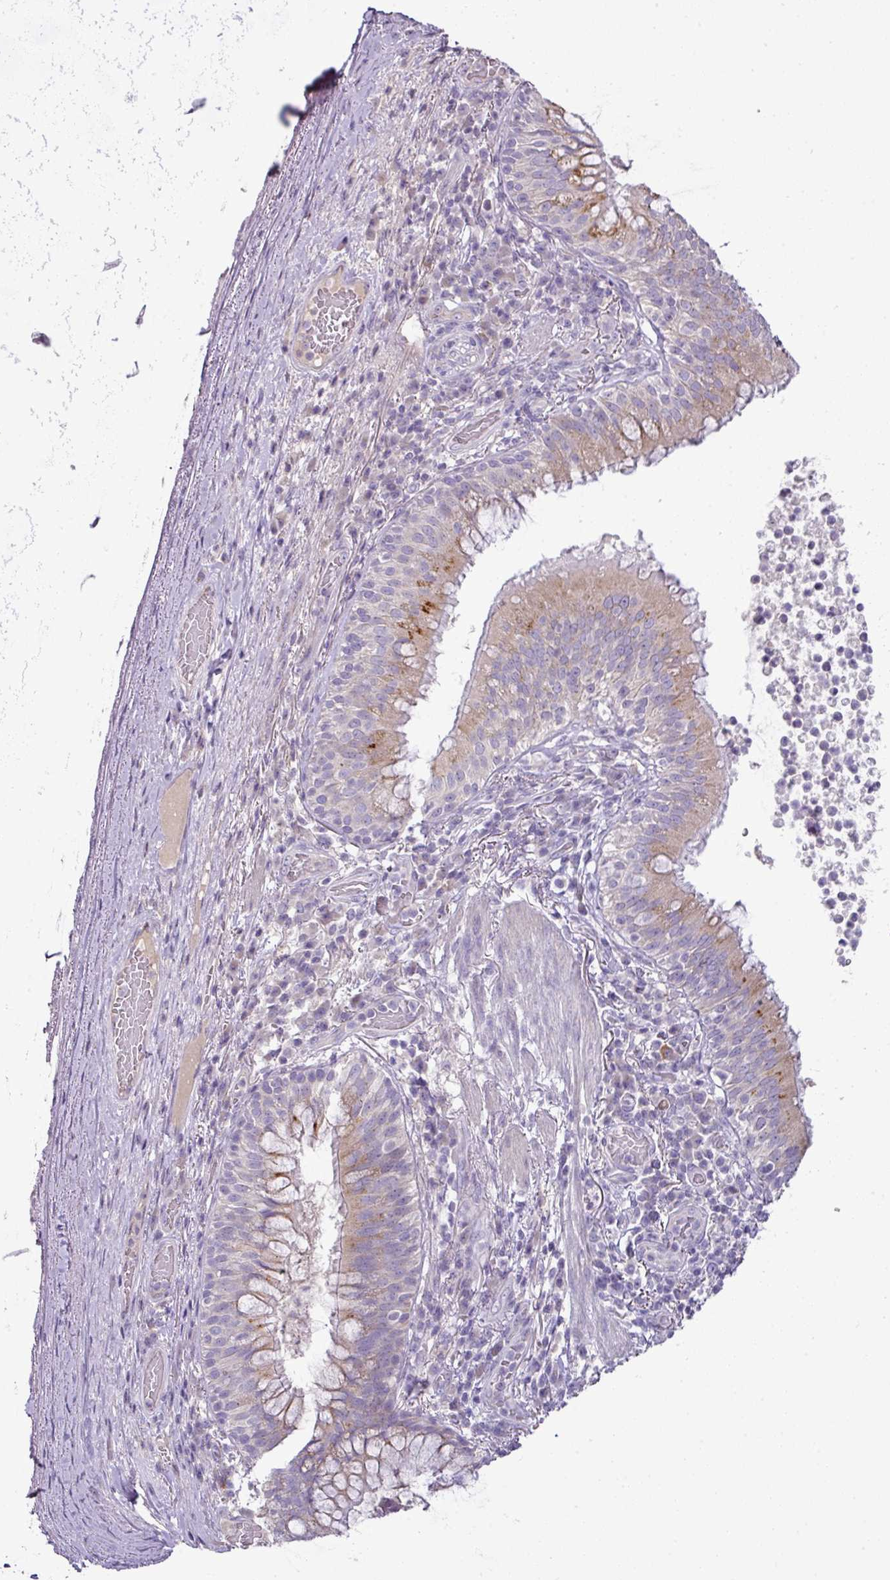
{"staining": {"intensity": "moderate", "quantity": "<25%", "location": "cytoplasmic/membranous"}, "tissue": "bronchus", "cell_type": "Respiratory epithelial cells", "image_type": "normal", "snomed": [{"axis": "morphology", "description": "Normal tissue, NOS"}, {"axis": "topography", "description": "Cartilage tissue"}, {"axis": "topography", "description": "Bronchus"}], "caption": "An immunohistochemistry photomicrograph of unremarkable tissue is shown. Protein staining in brown shows moderate cytoplasmic/membranous positivity in bronchus within respiratory epithelial cells.", "gene": "BRINP2", "patient": {"sex": "male", "age": 56}}